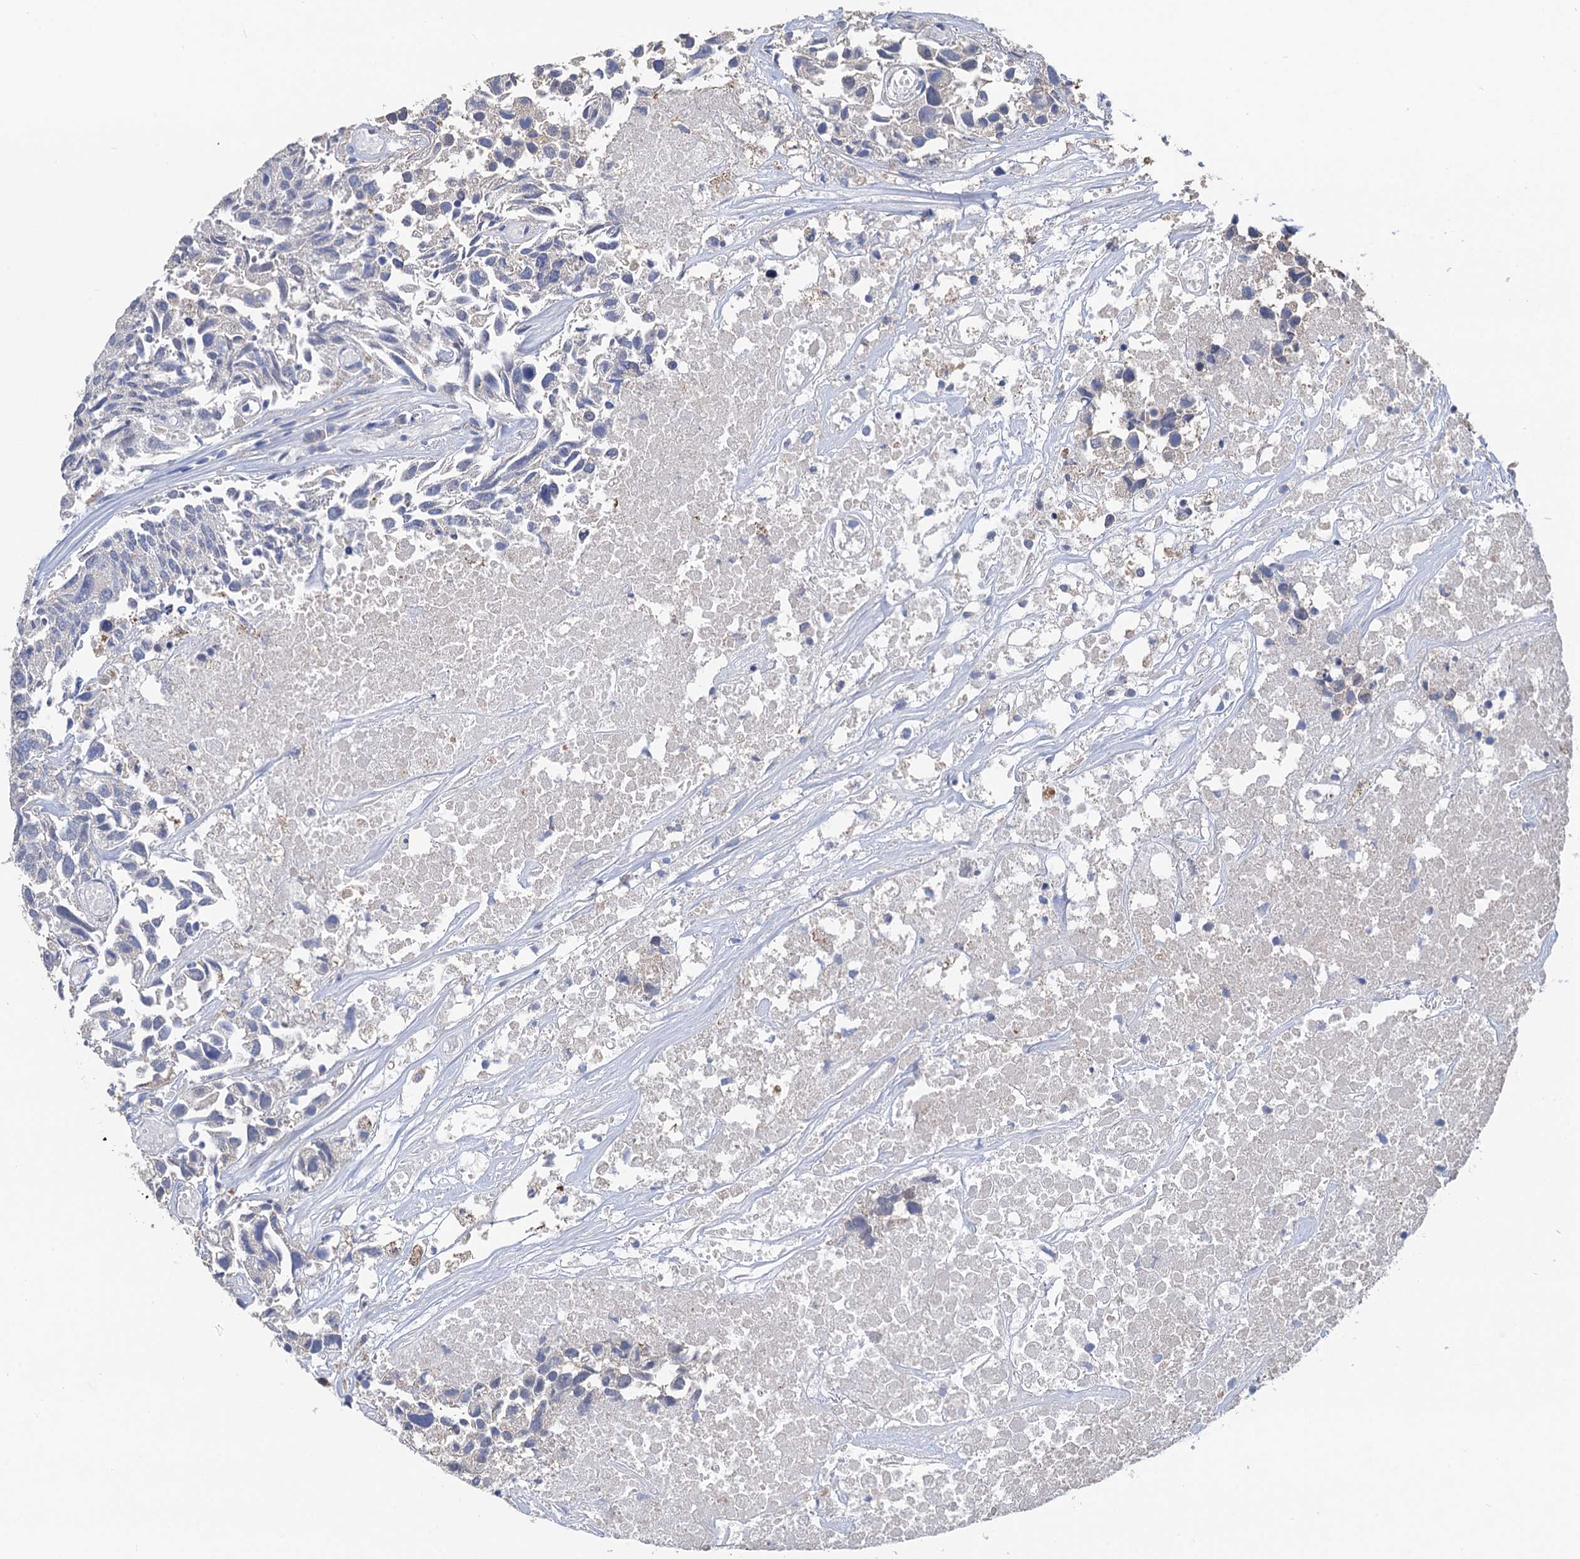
{"staining": {"intensity": "negative", "quantity": "none", "location": "none"}, "tissue": "urothelial cancer", "cell_type": "Tumor cells", "image_type": "cancer", "snomed": [{"axis": "morphology", "description": "Urothelial carcinoma, High grade"}, {"axis": "topography", "description": "Urinary bladder"}], "caption": "Tumor cells show no significant protein positivity in urothelial carcinoma (high-grade). (Stains: DAB IHC with hematoxylin counter stain, Microscopy: brightfield microscopy at high magnification).", "gene": "TSEN34", "patient": {"sex": "female", "age": 75}}